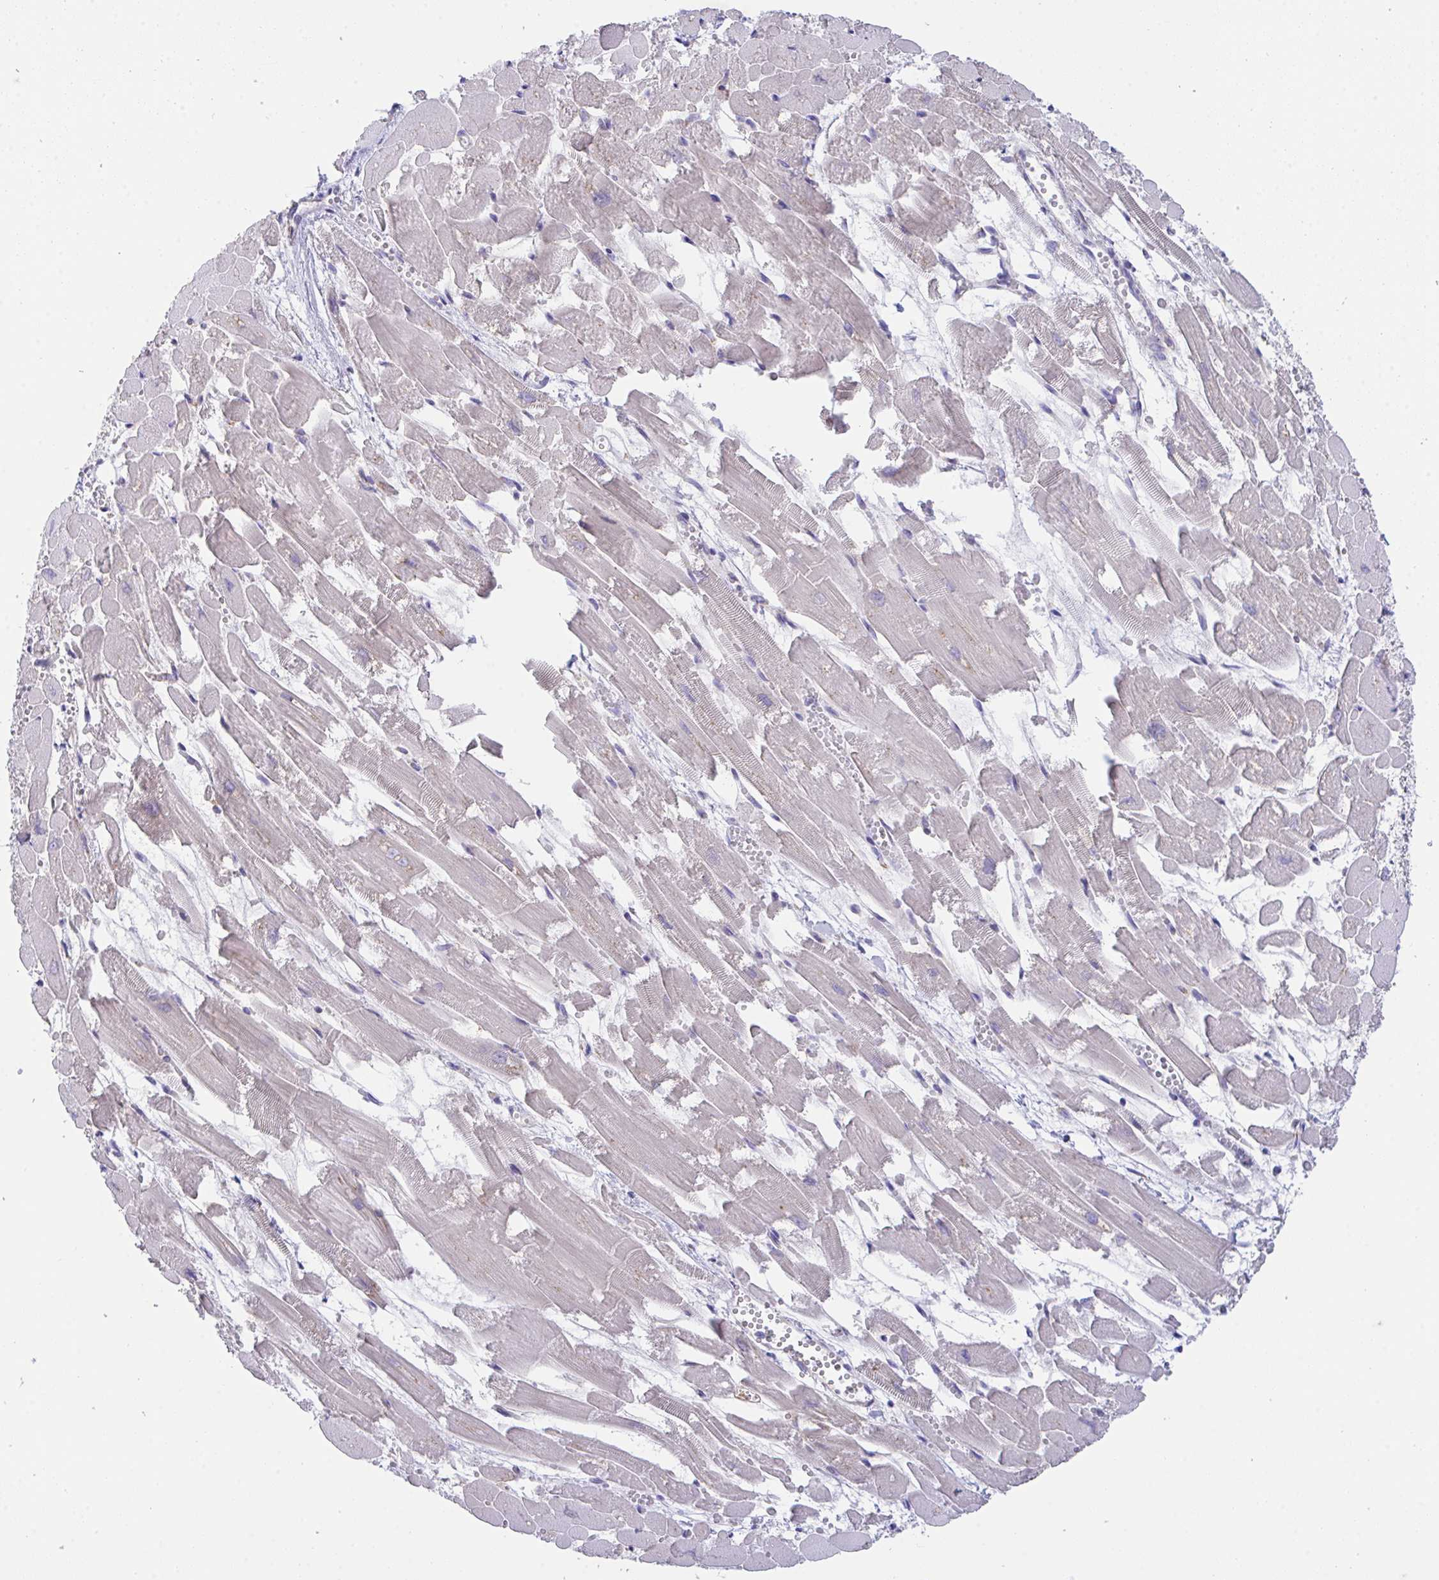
{"staining": {"intensity": "weak", "quantity": "<25%", "location": "cytoplasmic/membranous"}, "tissue": "heart muscle", "cell_type": "Cardiomyocytes", "image_type": "normal", "snomed": [{"axis": "morphology", "description": "Normal tissue, NOS"}, {"axis": "topography", "description": "Heart"}], "caption": "Immunohistochemistry of normal human heart muscle exhibits no expression in cardiomyocytes. Nuclei are stained in blue.", "gene": "MIA3", "patient": {"sex": "female", "age": 52}}